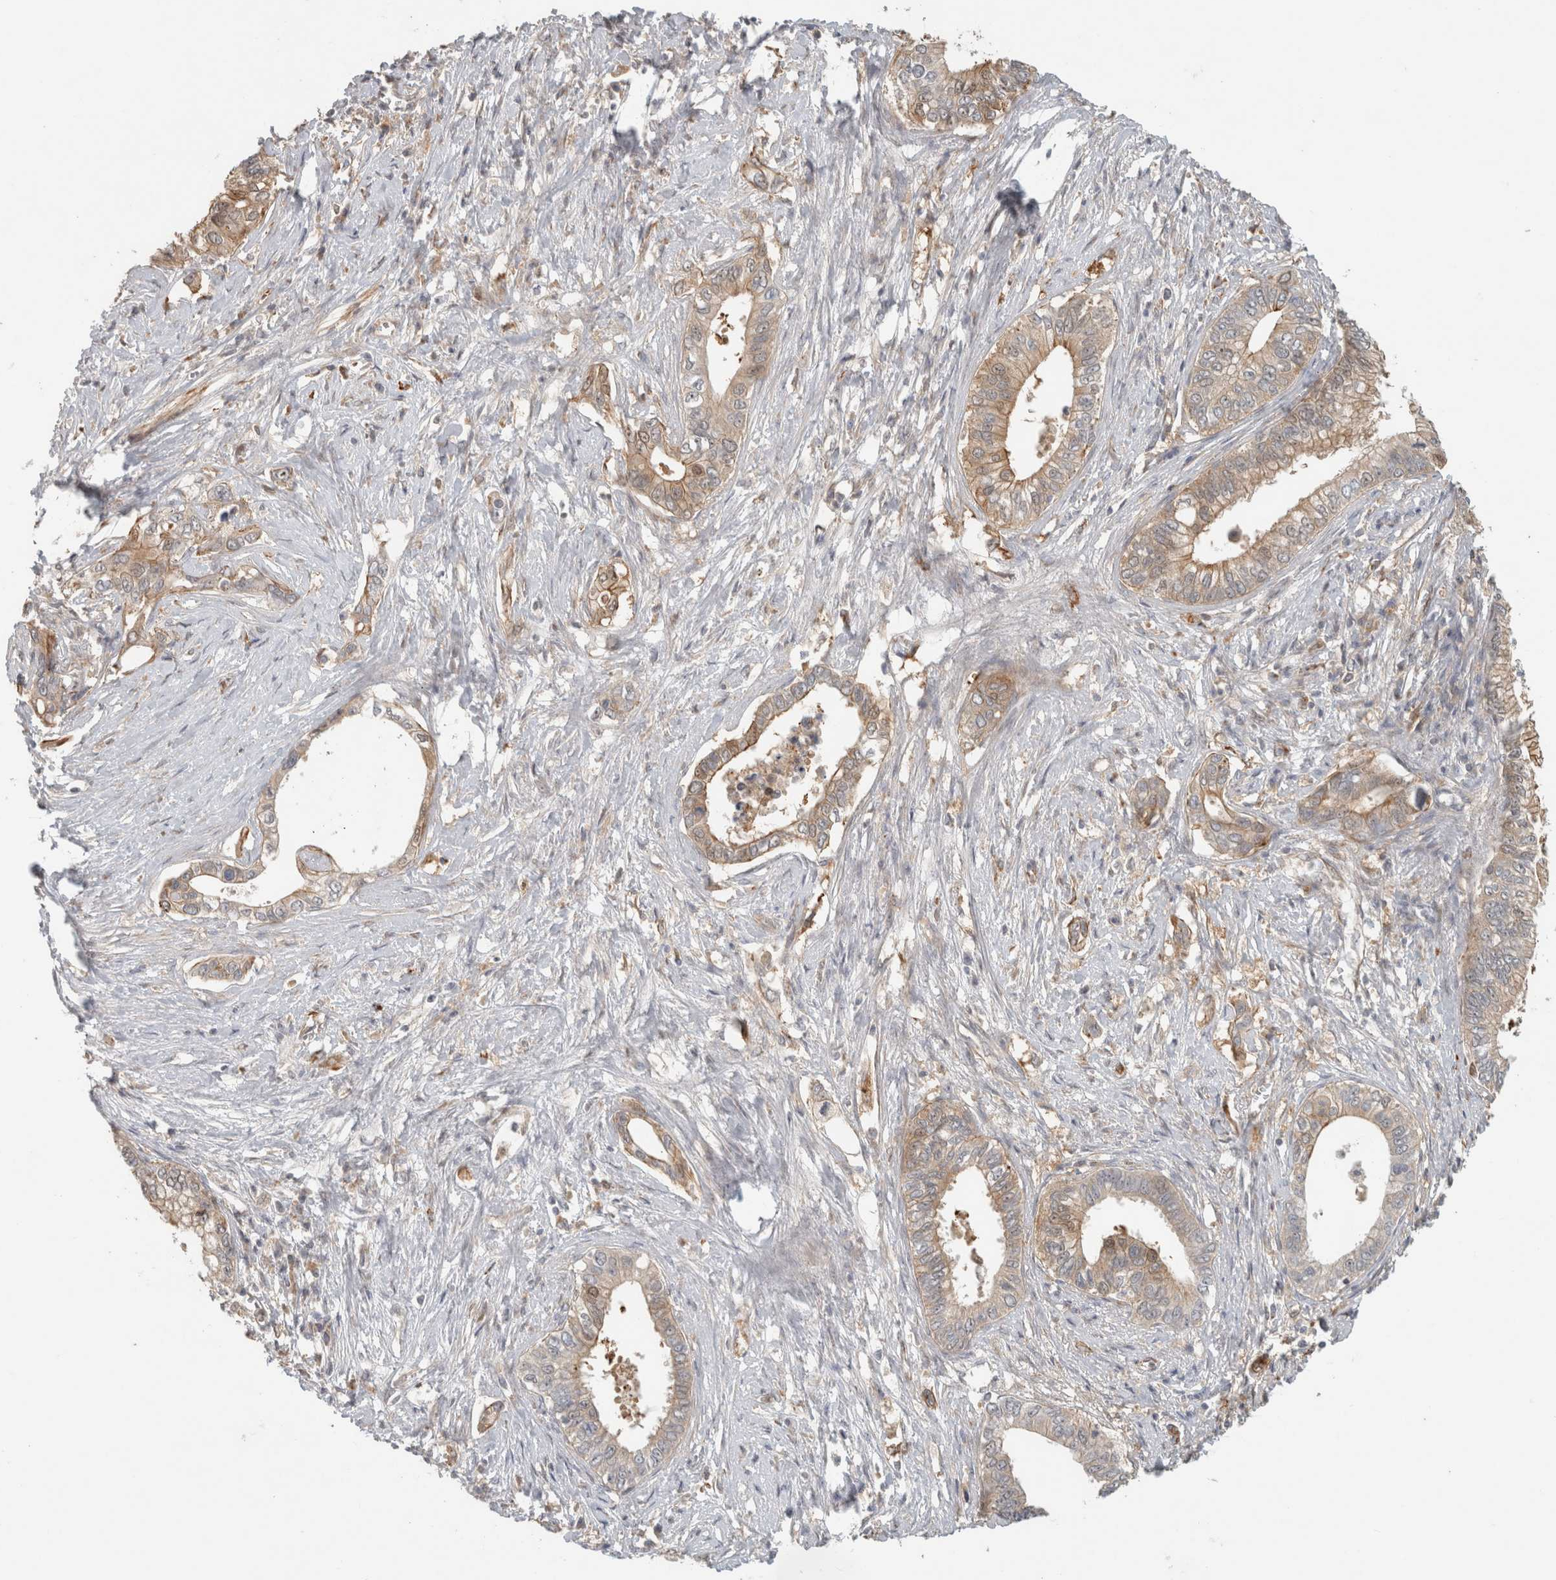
{"staining": {"intensity": "weak", "quantity": ">75%", "location": "cytoplasmic/membranous"}, "tissue": "pancreatic cancer", "cell_type": "Tumor cells", "image_type": "cancer", "snomed": [{"axis": "morphology", "description": "Normal tissue, NOS"}, {"axis": "morphology", "description": "Adenocarcinoma, NOS"}, {"axis": "topography", "description": "Pancreas"}, {"axis": "topography", "description": "Peripheral nerve tissue"}], "caption": "High-power microscopy captured an immunohistochemistry histopathology image of pancreatic cancer, revealing weak cytoplasmic/membranous expression in about >75% of tumor cells.", "gene": "SIPA1L2", "patient": {"sex": "male", "age": 59}}